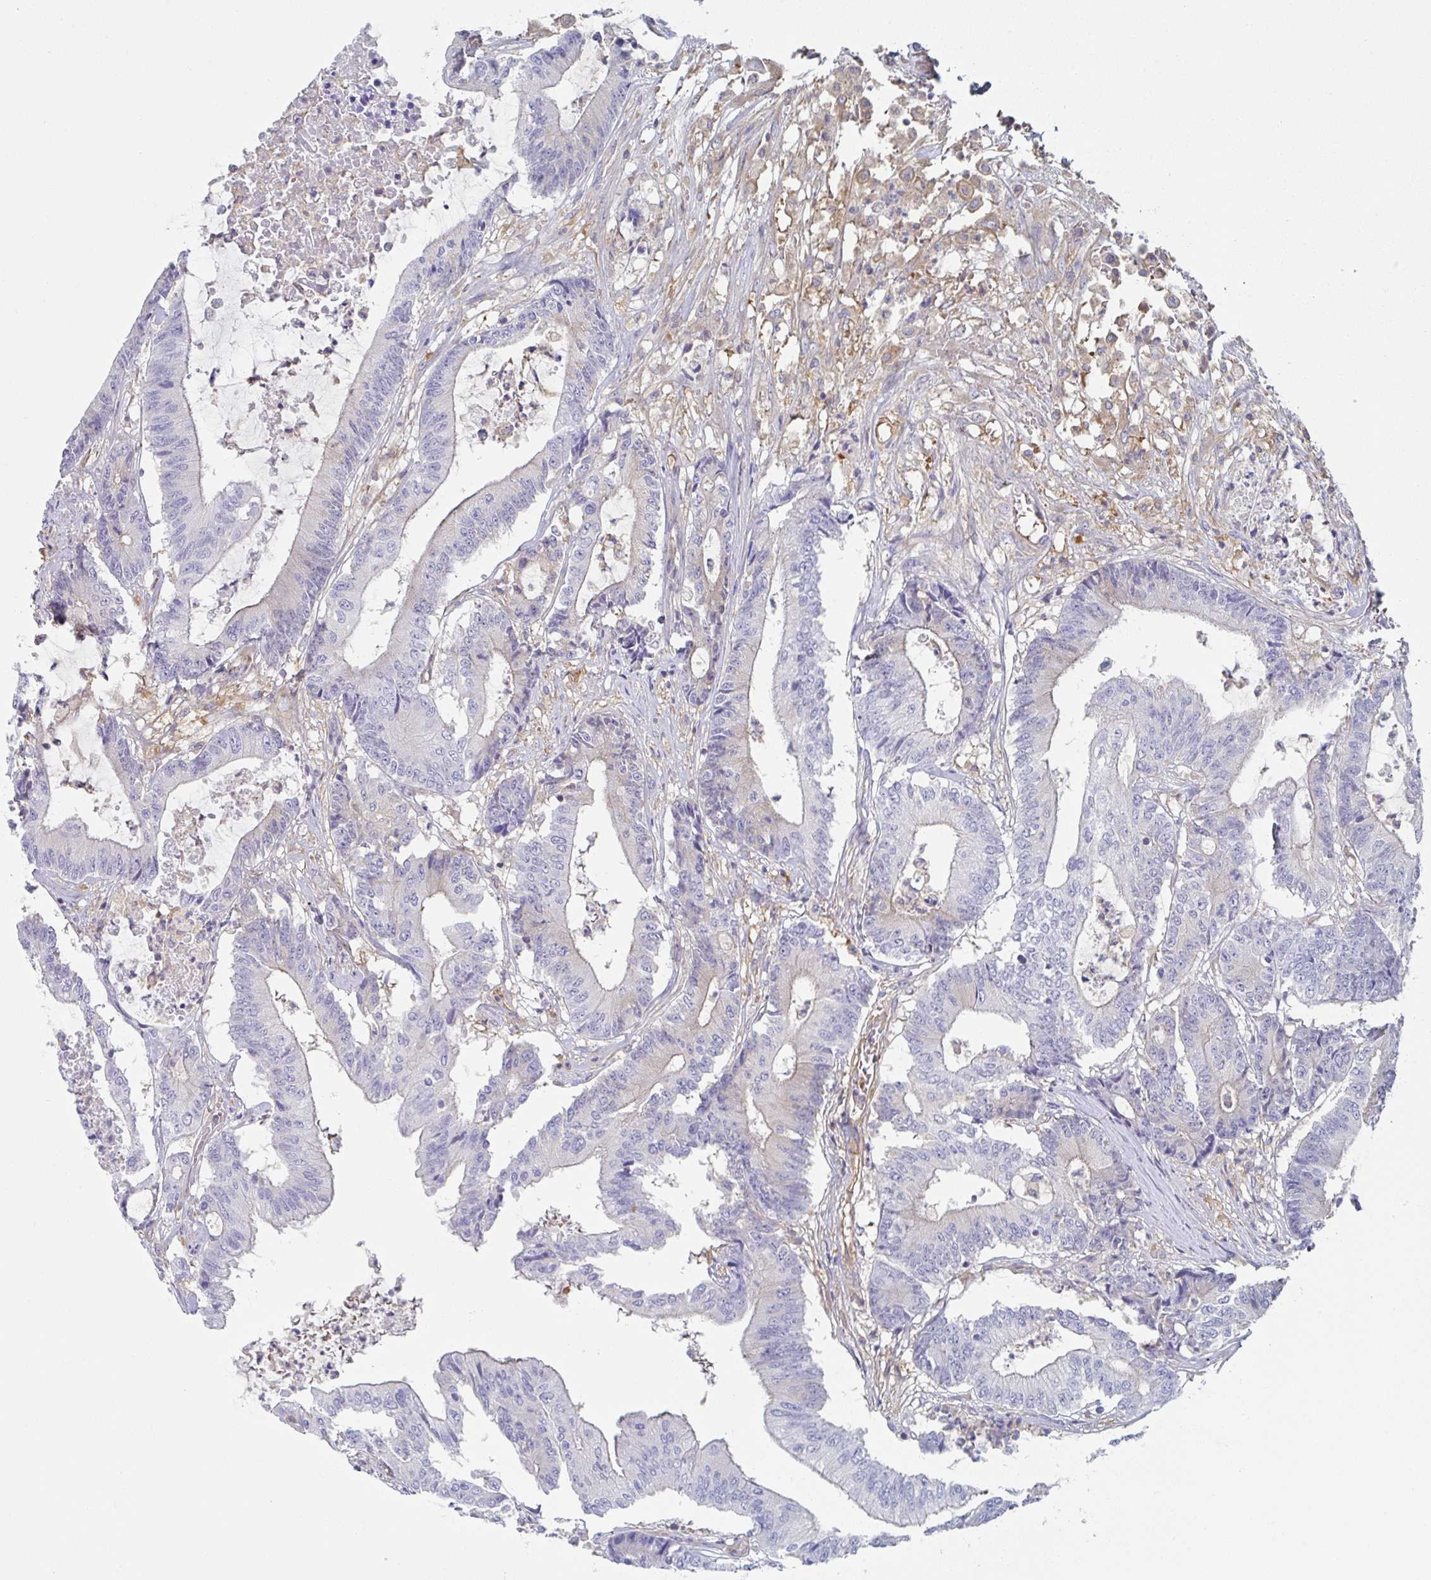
{"staining": {"intensity": "negative", "quantity": "none", "location": "none"}, "tissue": "colorectal cancer", "cell_type": "Tumor cells", "image_type": "cancer", "snomed": [{"axis": "morphology", "description": "Adenocarcinoma, NOS"}, {"axis": "topography", "description": "Colon"}], "caption": "Colorectal adenocarcinoma was stained to show a protein in brown. There is no significant expression in tumor cells.", "gene": "AMPD2", "patient": {"sex": "female", "age": 84}}